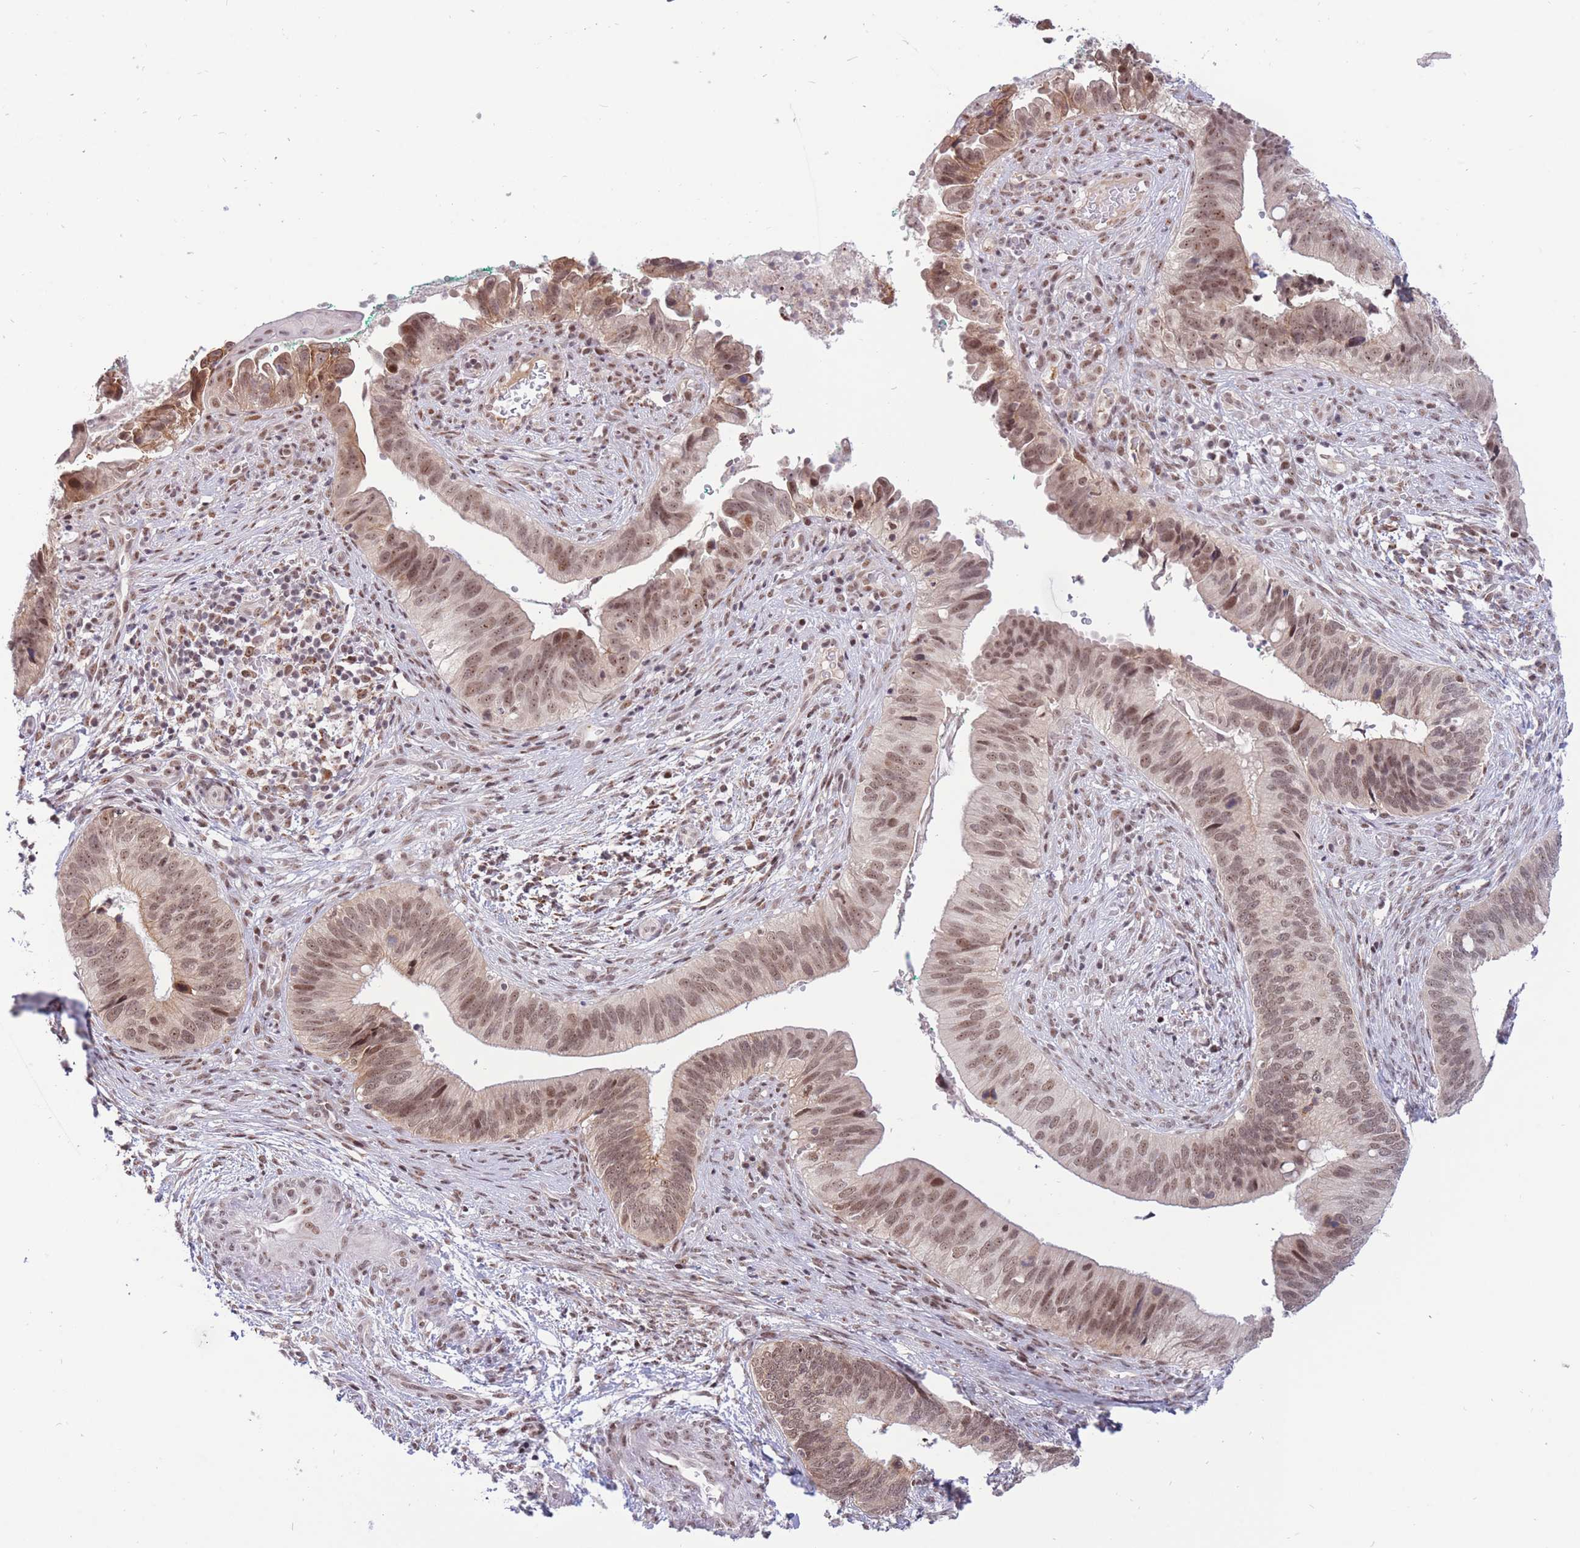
{"staining": {"intensity": "moderate", "quantity": ">75%", "location": "nuclear"}, "tissue": "cervical cancer", "cell_type": "Tumor cells", "image_type": "cancer", "snomed": [{"axis": "morphology", "description": "Adenocarcinoma, NOS"}, {"axis": "topography", "description": "Cervix"}], "caption": "A high-resolution micrograph shows immunohistochemistry staining of cervical cancer, which reveals moderate nuclear expression in about >75% of tumor cells.", "gene": "TARBP2", "patient": {"sex": "female", "age": 42}}